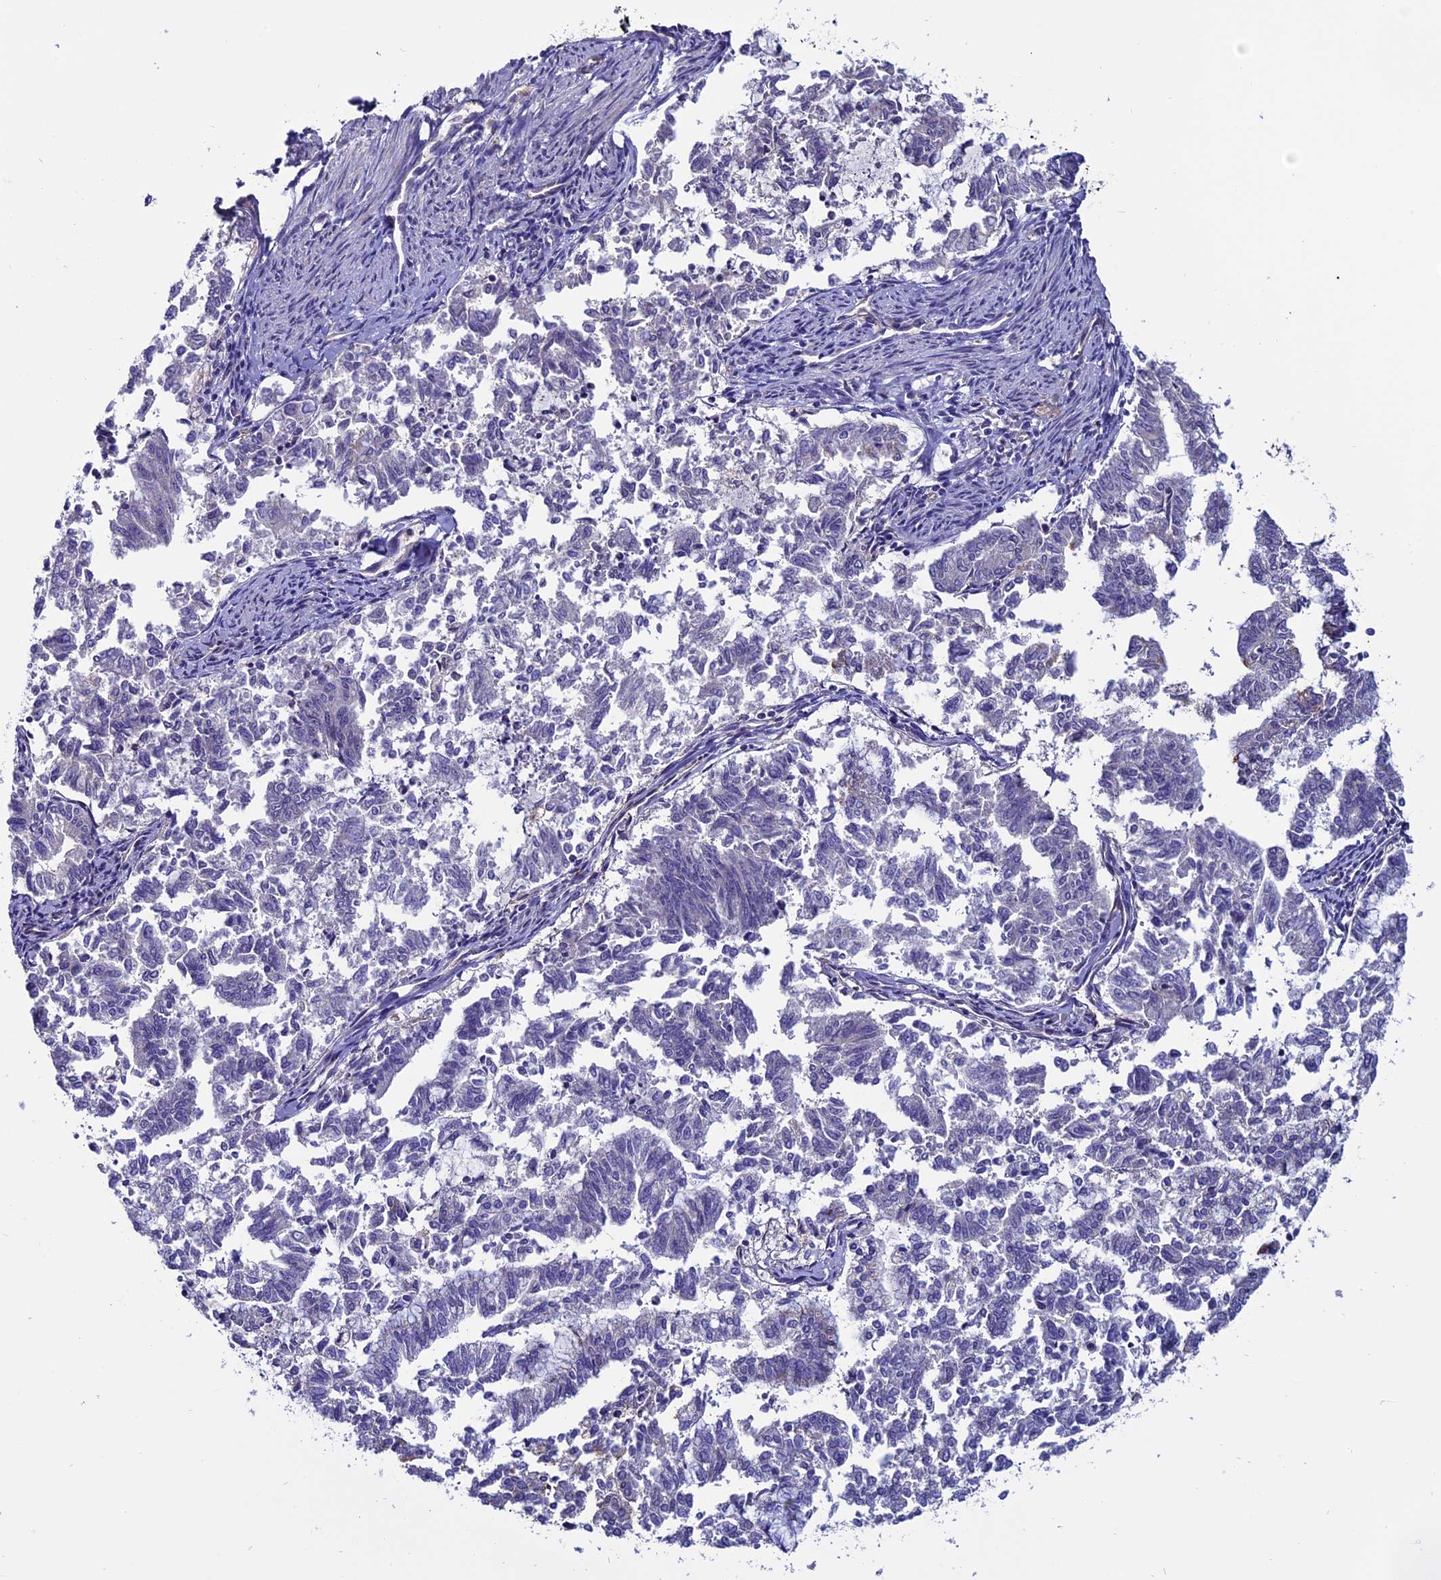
{"staining": {"intensity": "negative", "quantity": "none", "location": "none"}, "tissue": "endometrial cancer", "cell_type": "Tumor cells", "image_type": "cancer", "snomed": [{"axis": "morphology", "description": "Adenocarcinoma, NOS"}, {"axis": "topography", "description": "Endometrium"}], "caption": "Immunohistochemical staining of human endometrial cancer shows no significant staining in tumor cells.", "gene": "PDILT", "patient": {"sex": "female", "age": 79}}